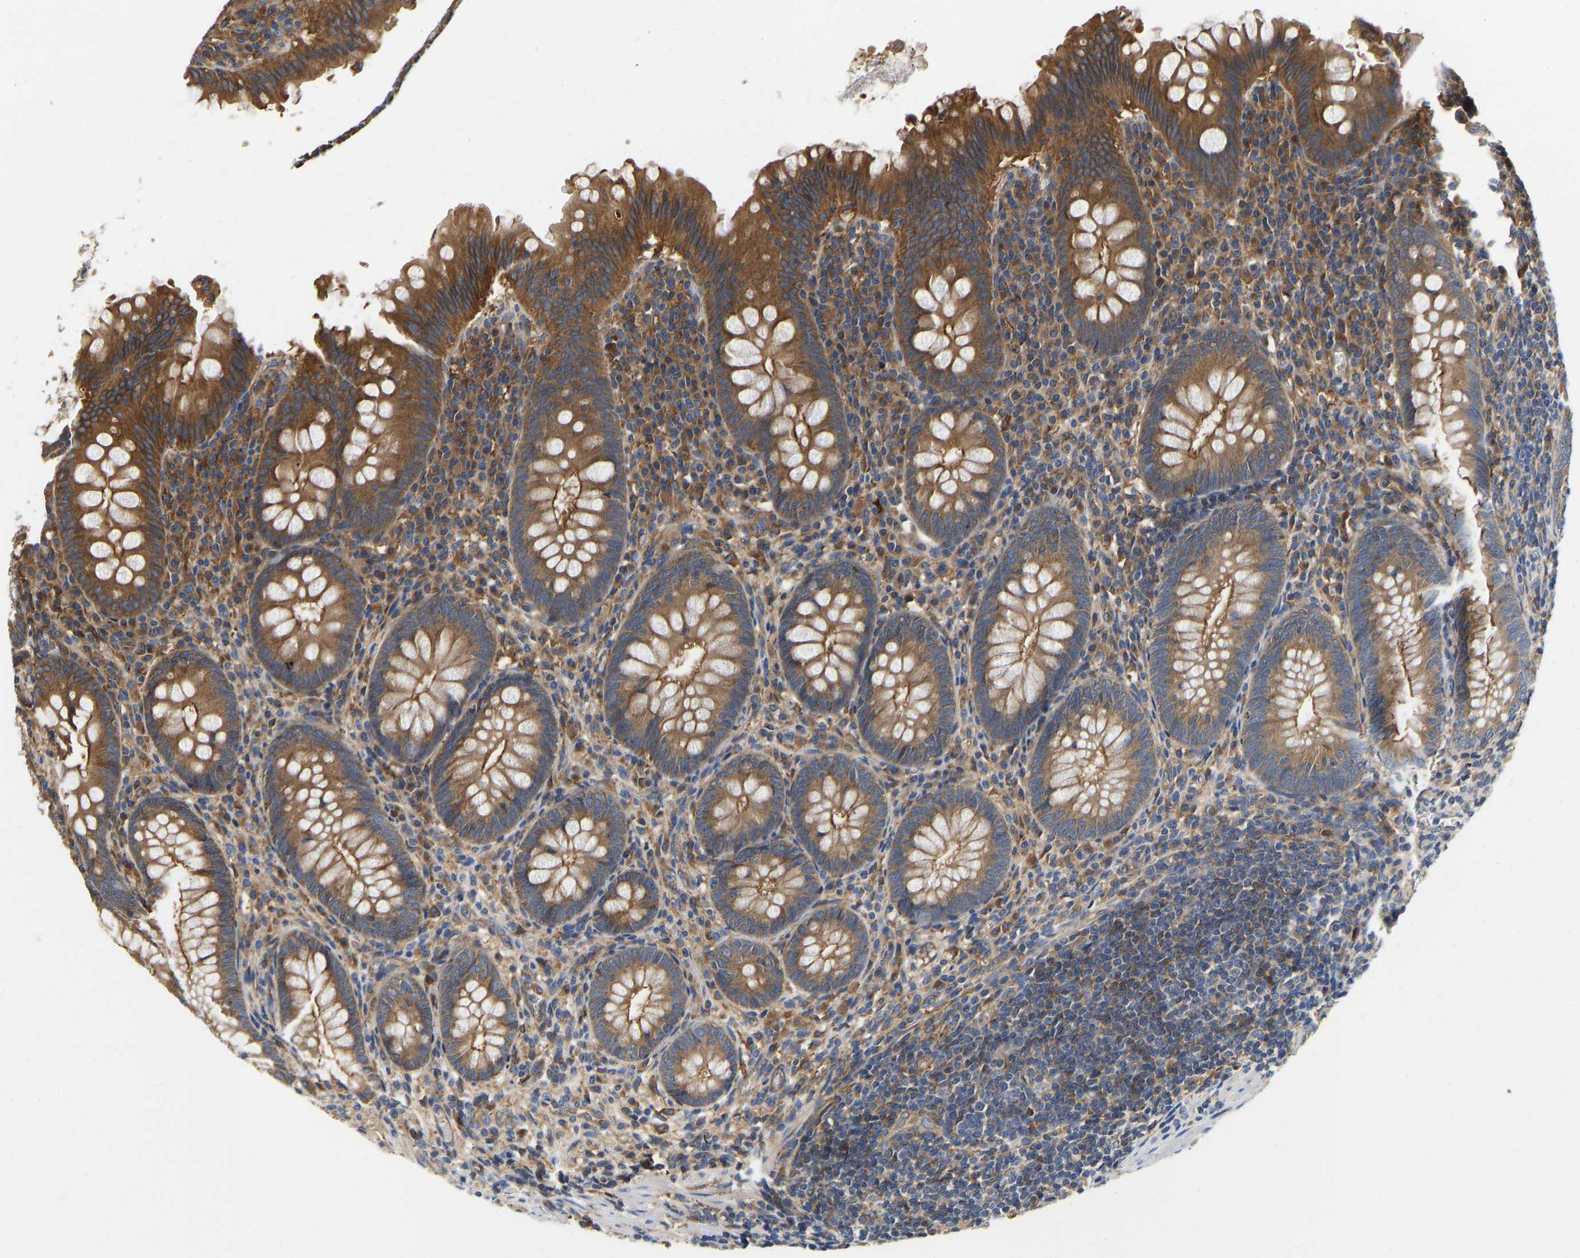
{"staining": {"intensity": "moderate", "quantity": ">75%", "location": "cytoplasmic/membranous"}, "tissue": "appendix", "cell_type": "Glandular cells", "image_type": "normal", "snomed": [{"axis": "morphology", "description": "Normal tissue, NOS"}, {"axis": "topography", "description": "Appendix"}], "caption": "Immunohistochemical staining of unremarkable human appendix demonstrates >75% levels of moderate cytoplasmic/membranous protein staining in about >75% of glandular cells.", "gene": "FLNB", "patient": {"sex": "male", "age": 56}}